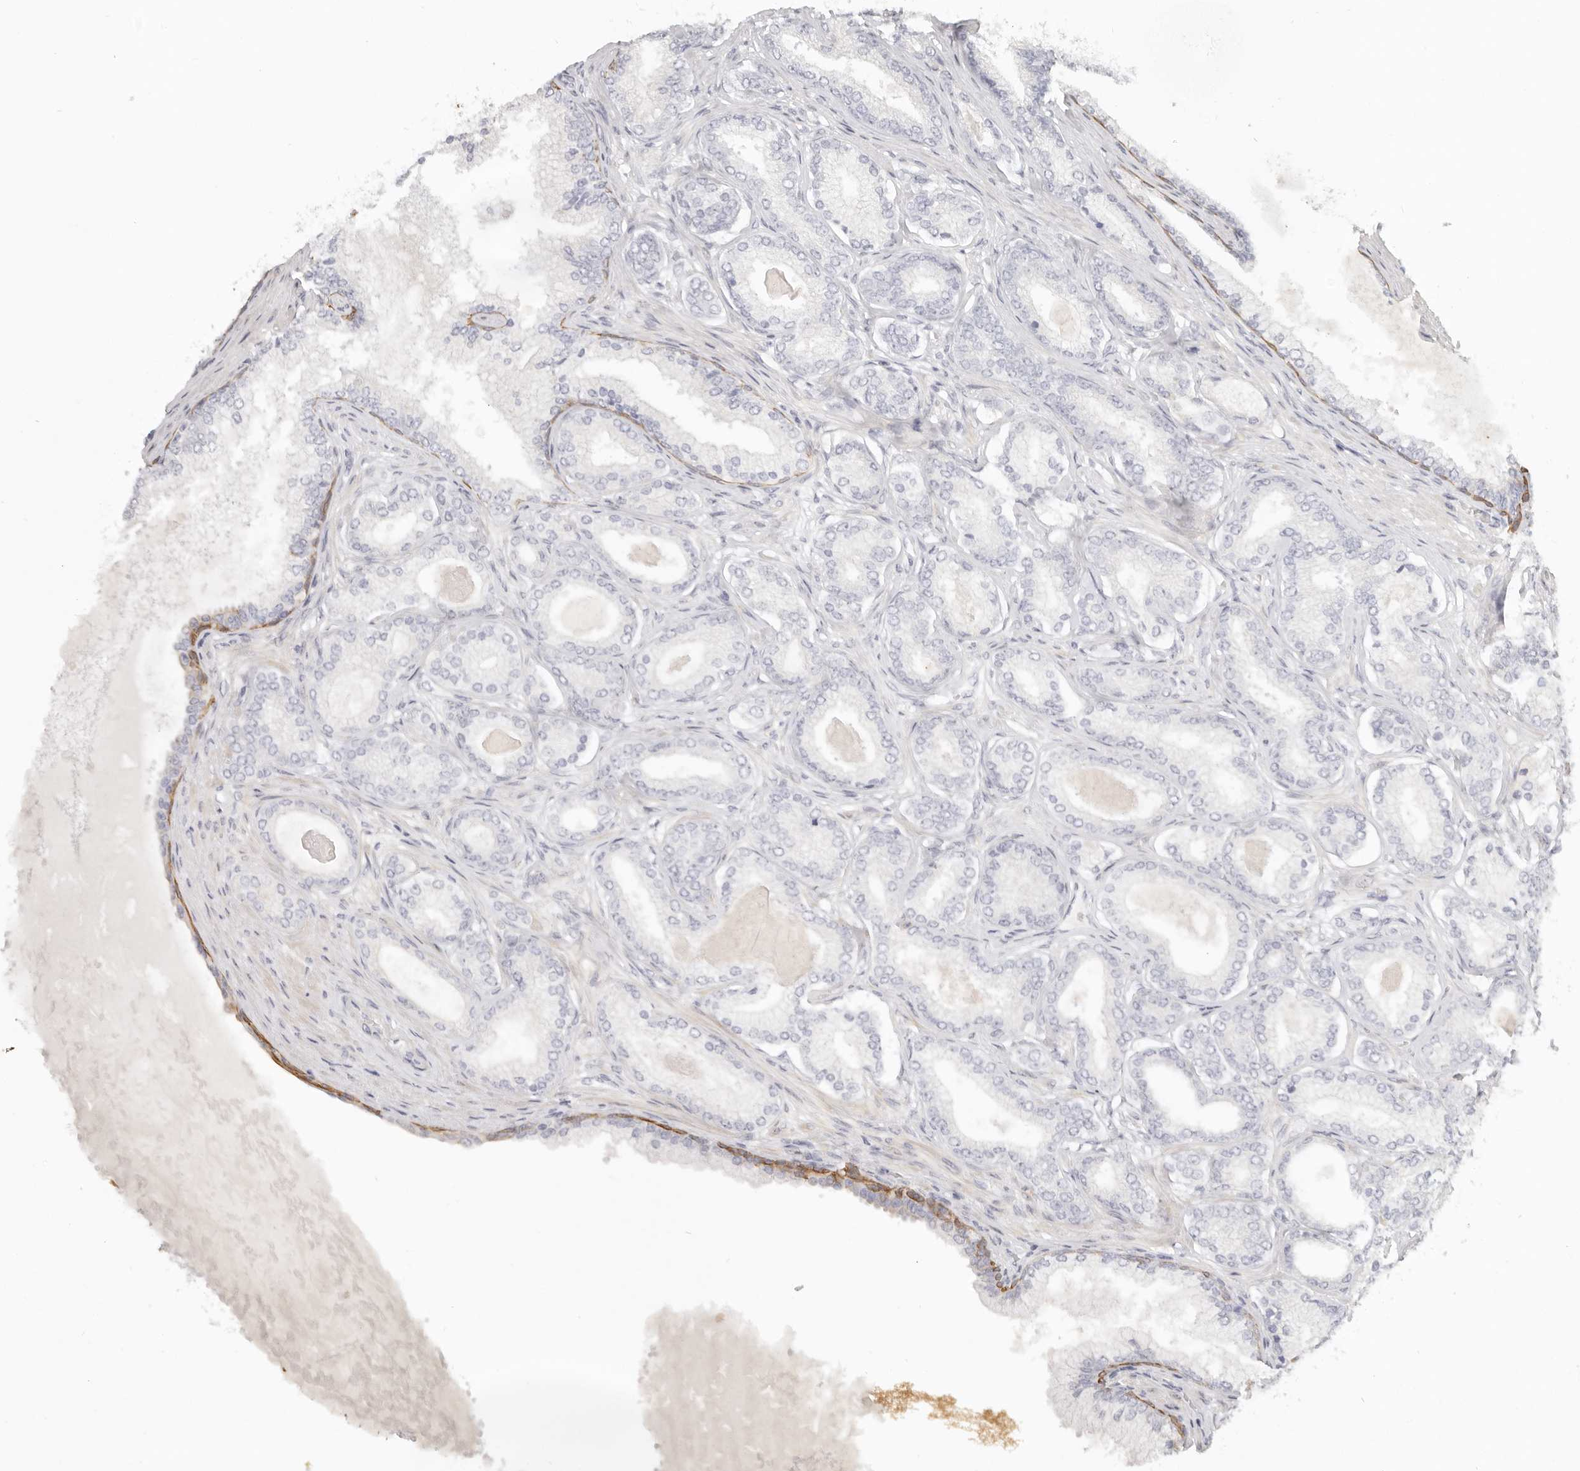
{"staining": {"intensity": "negative", "quantity": "none", "location": "none"}, "tissue": "prostate cancer", "cell_type": "Tumor cells", "image_type": "cancer", "snomed": [{"axis": "morphology", "description": "Adenocarcinoma, Low grade"}, {"axis": "topography", "description": "Prostate"}], "caption": "Protein analysis of prostate cancer (adenocarcinoma (low-grade)) exhibits no significant staining in tumor cells.", "gene": "RXFP1", "patient": {"sex": "male", "age": 70}}